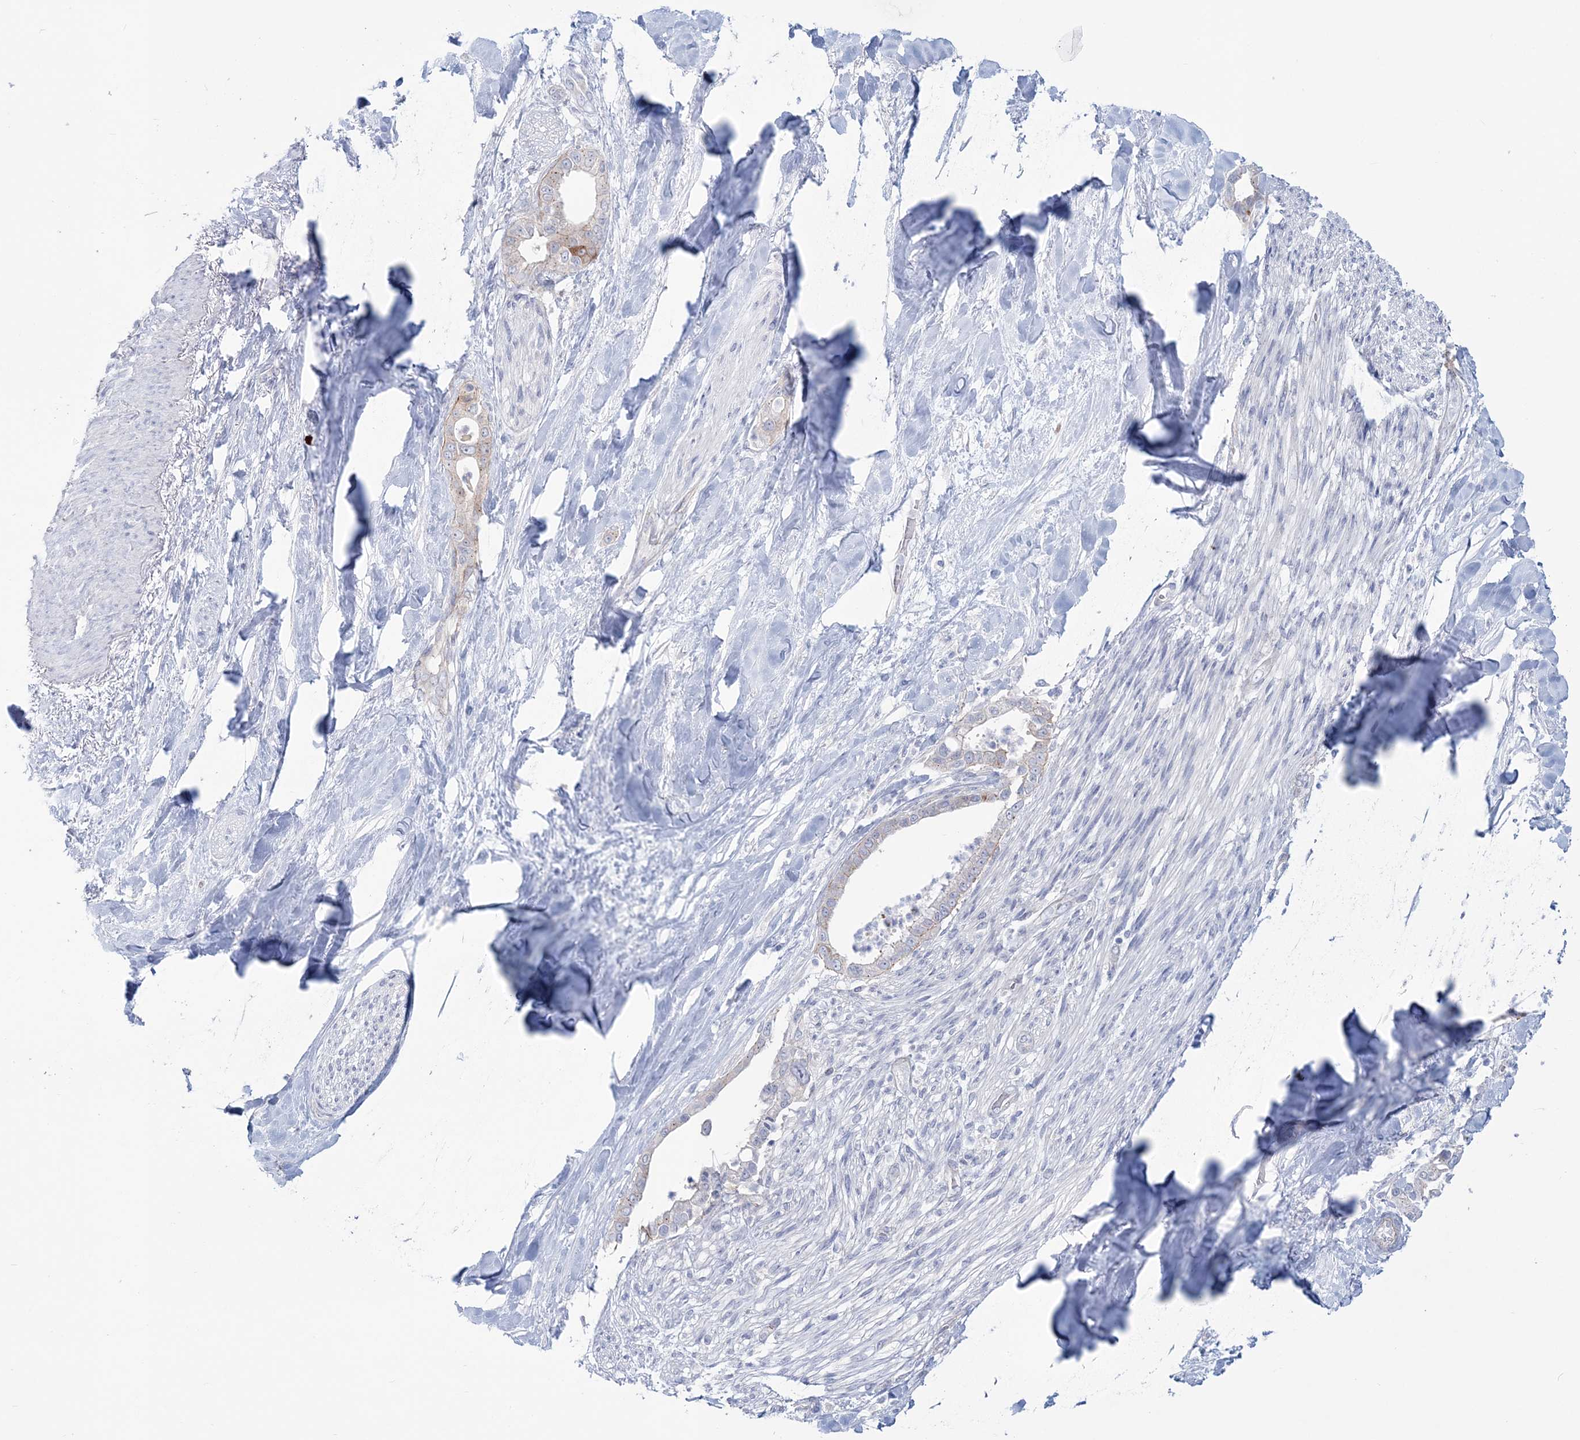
{"staining": {"intensity": "negative", "quantity": "none", "location": "none"}, "tissue": "liver cancer", "cell_type": "Tumor cells", "image_type": "cancer", "snomed": [{"axis": "morphology", "description": "Cholangiocarcinoma"}, {"axis": "topography", "description": "Liver"}], "caption": "IHC histopathology image of neoplastic tissue: human liver cholangiocarcinoma stained with DAB displays no significant protein staining in tumor cells.", "gene": "ADGB", "patient": {"sex": "female", "age": 54}}